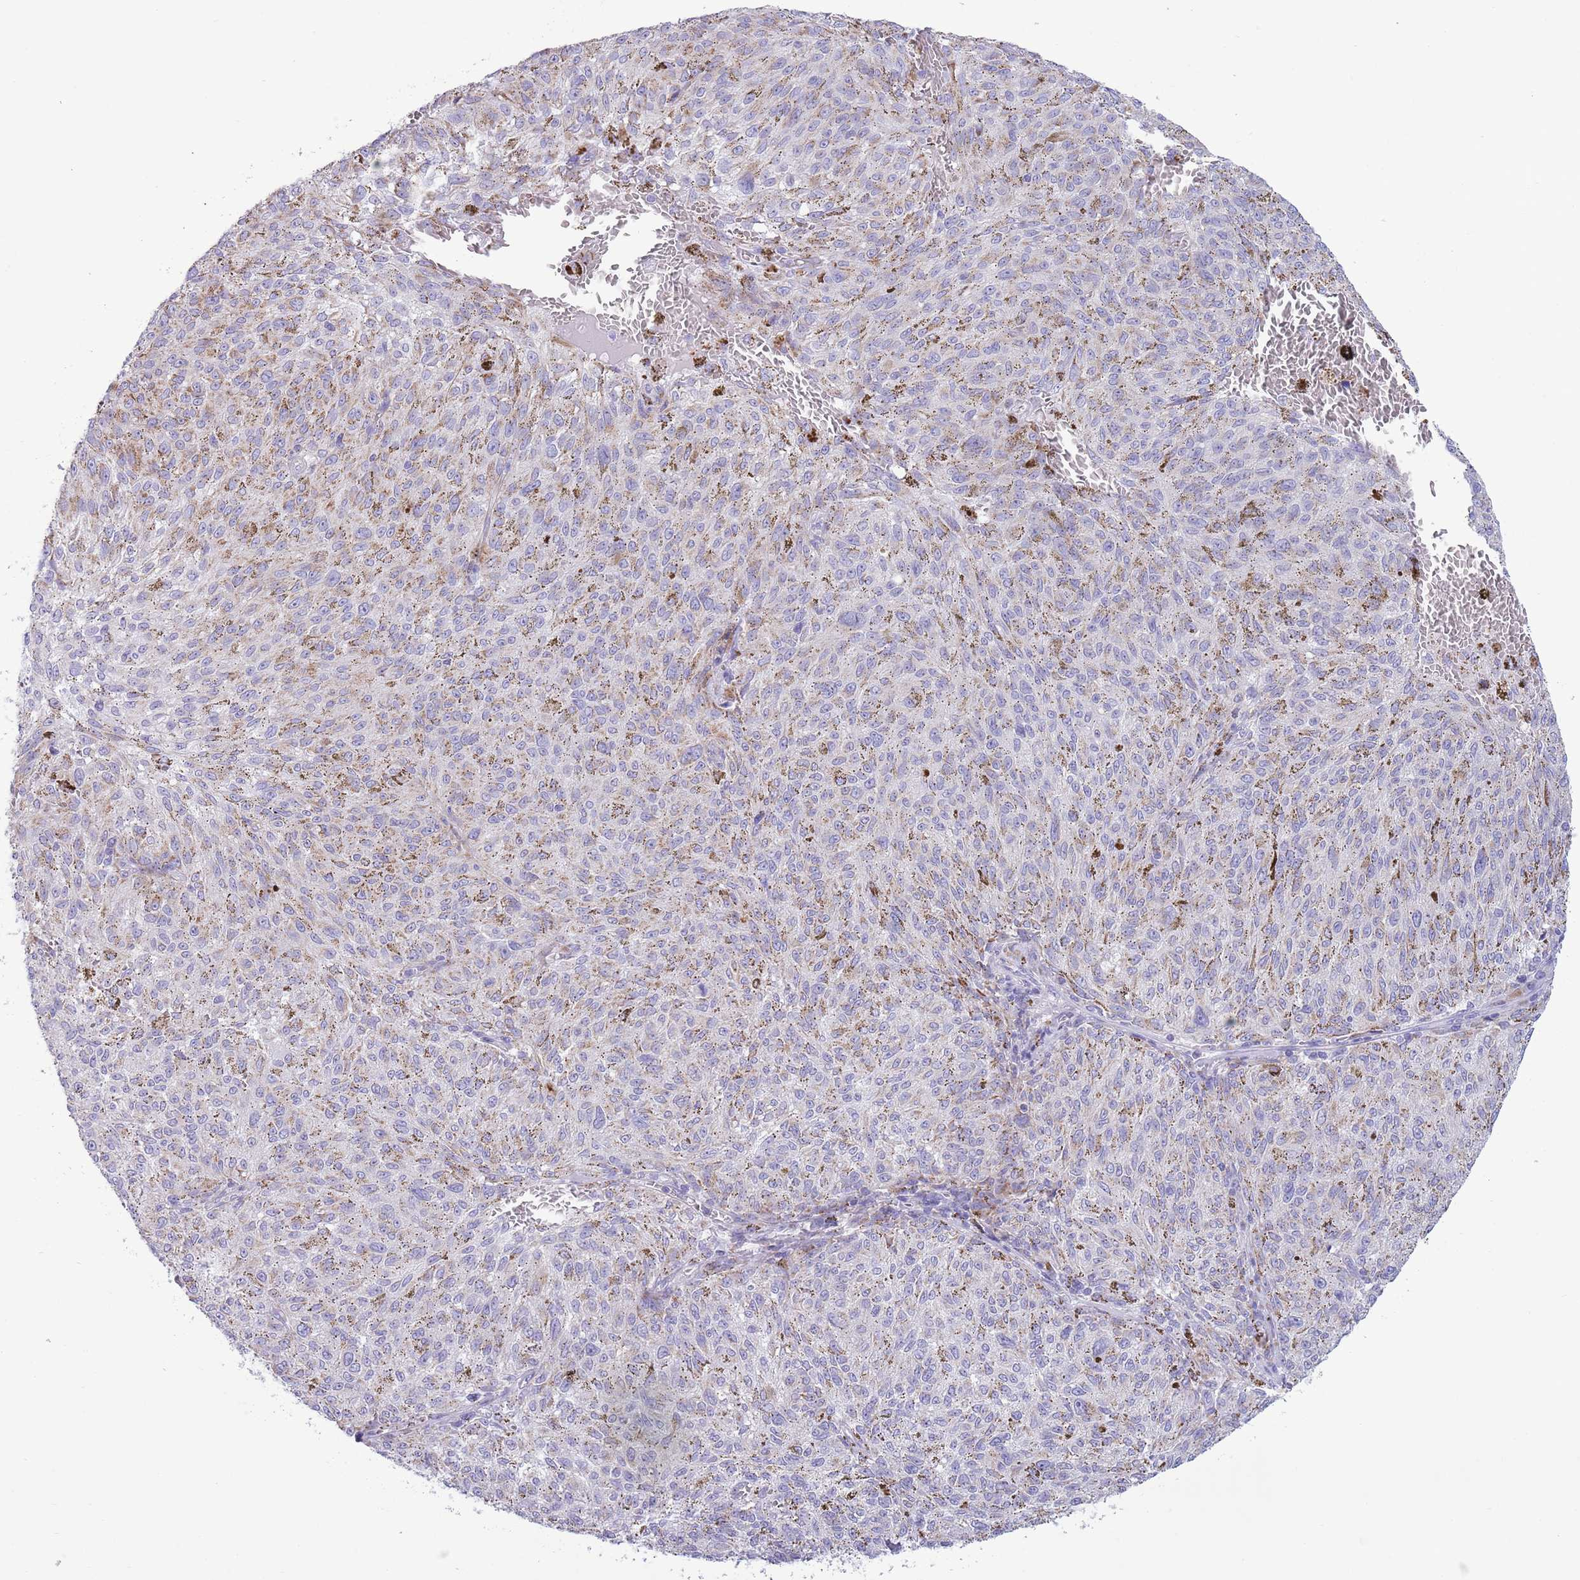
{"staining": {"intensity": "weak", "quantity": "<25%", "location": "cytoplasmic/membranous"}, "tissue": "melanoma", "cell_type": "Tumor cells", "image_type": "cancer", "snomed": [{"axis": "morphology", "description": "Malignant melanoma, NOS"}, {"axis": "topography", "description": "Skin"}], "caption": "The immunohistochemistry (IHC) photomicrograph has no significant expression in tumor cells of malignant melanoma tissue. Brightfield microscopy of immunohistochemistry (IHC) stained with DAB (brown) and hematoxylin (blue), captured at high magnification.", "gene": "MOCOS", "patient": {"sex": "female", "age": 72}}